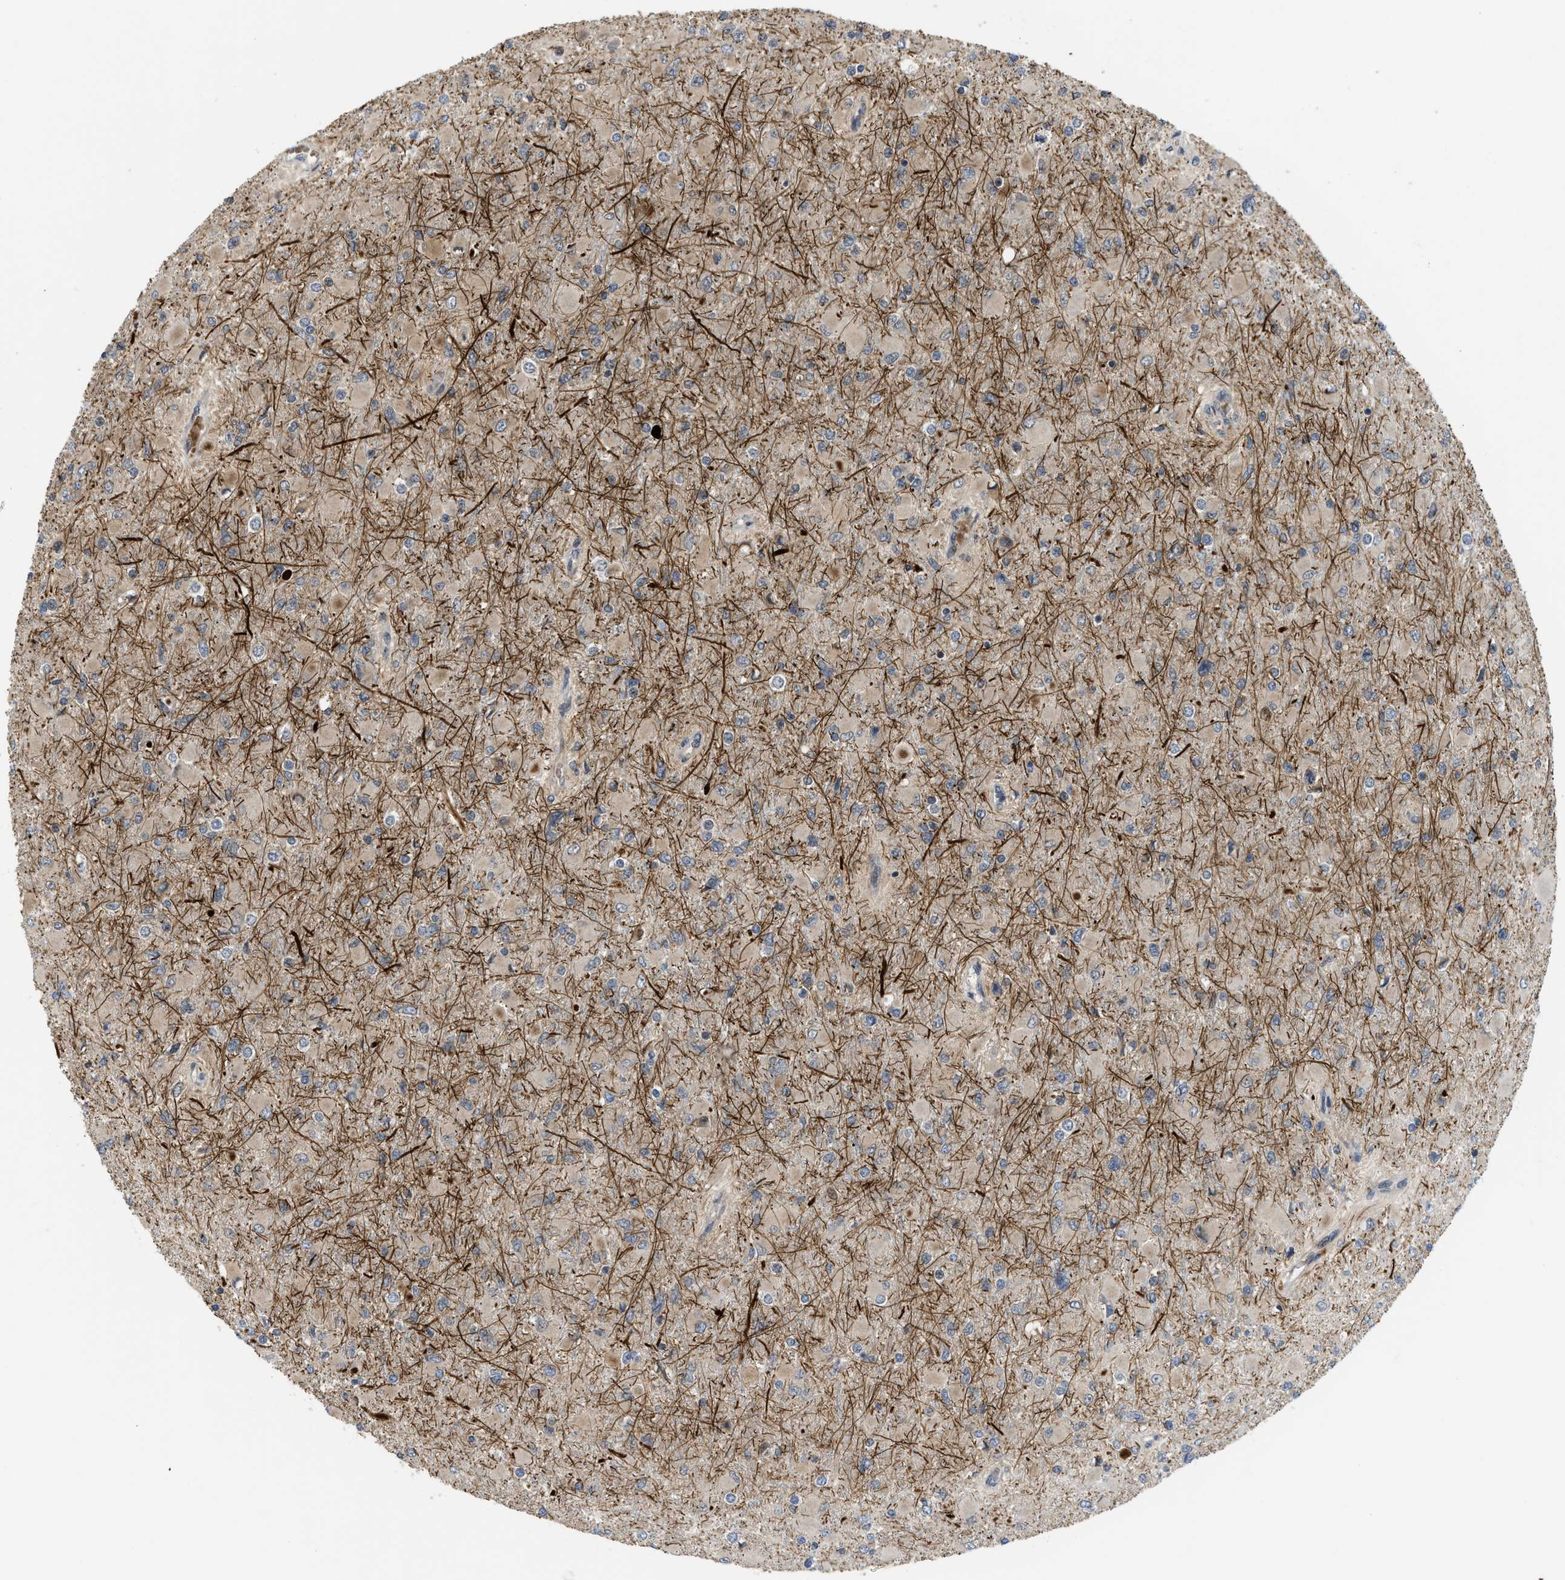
{"staining": {"intensity": "weak", "quantity": ">75%", "location": "cytoplasmic/membranous"}, "tissue": "glioma", "cell_type": "Tumor cells", "image_type": "cancer", "snomed": [{"axis": "morphology", "description": "Glioma, malignant, High grade"}, {"axis": "topography", "description": "Cerebral cortex"}], "caption": "Immunohistochemical staining of human glioma shows low levels of weak cytoplasmic/membranous protein positivity in approximately >75% of tumor cells. The staining is performed using DAB brown chromogen to label protein expression. The nuclei are counter-stained blue using hematoxylin.", "gene": "DNAJC28", "patient": {"sex": "female", "age": 36}}